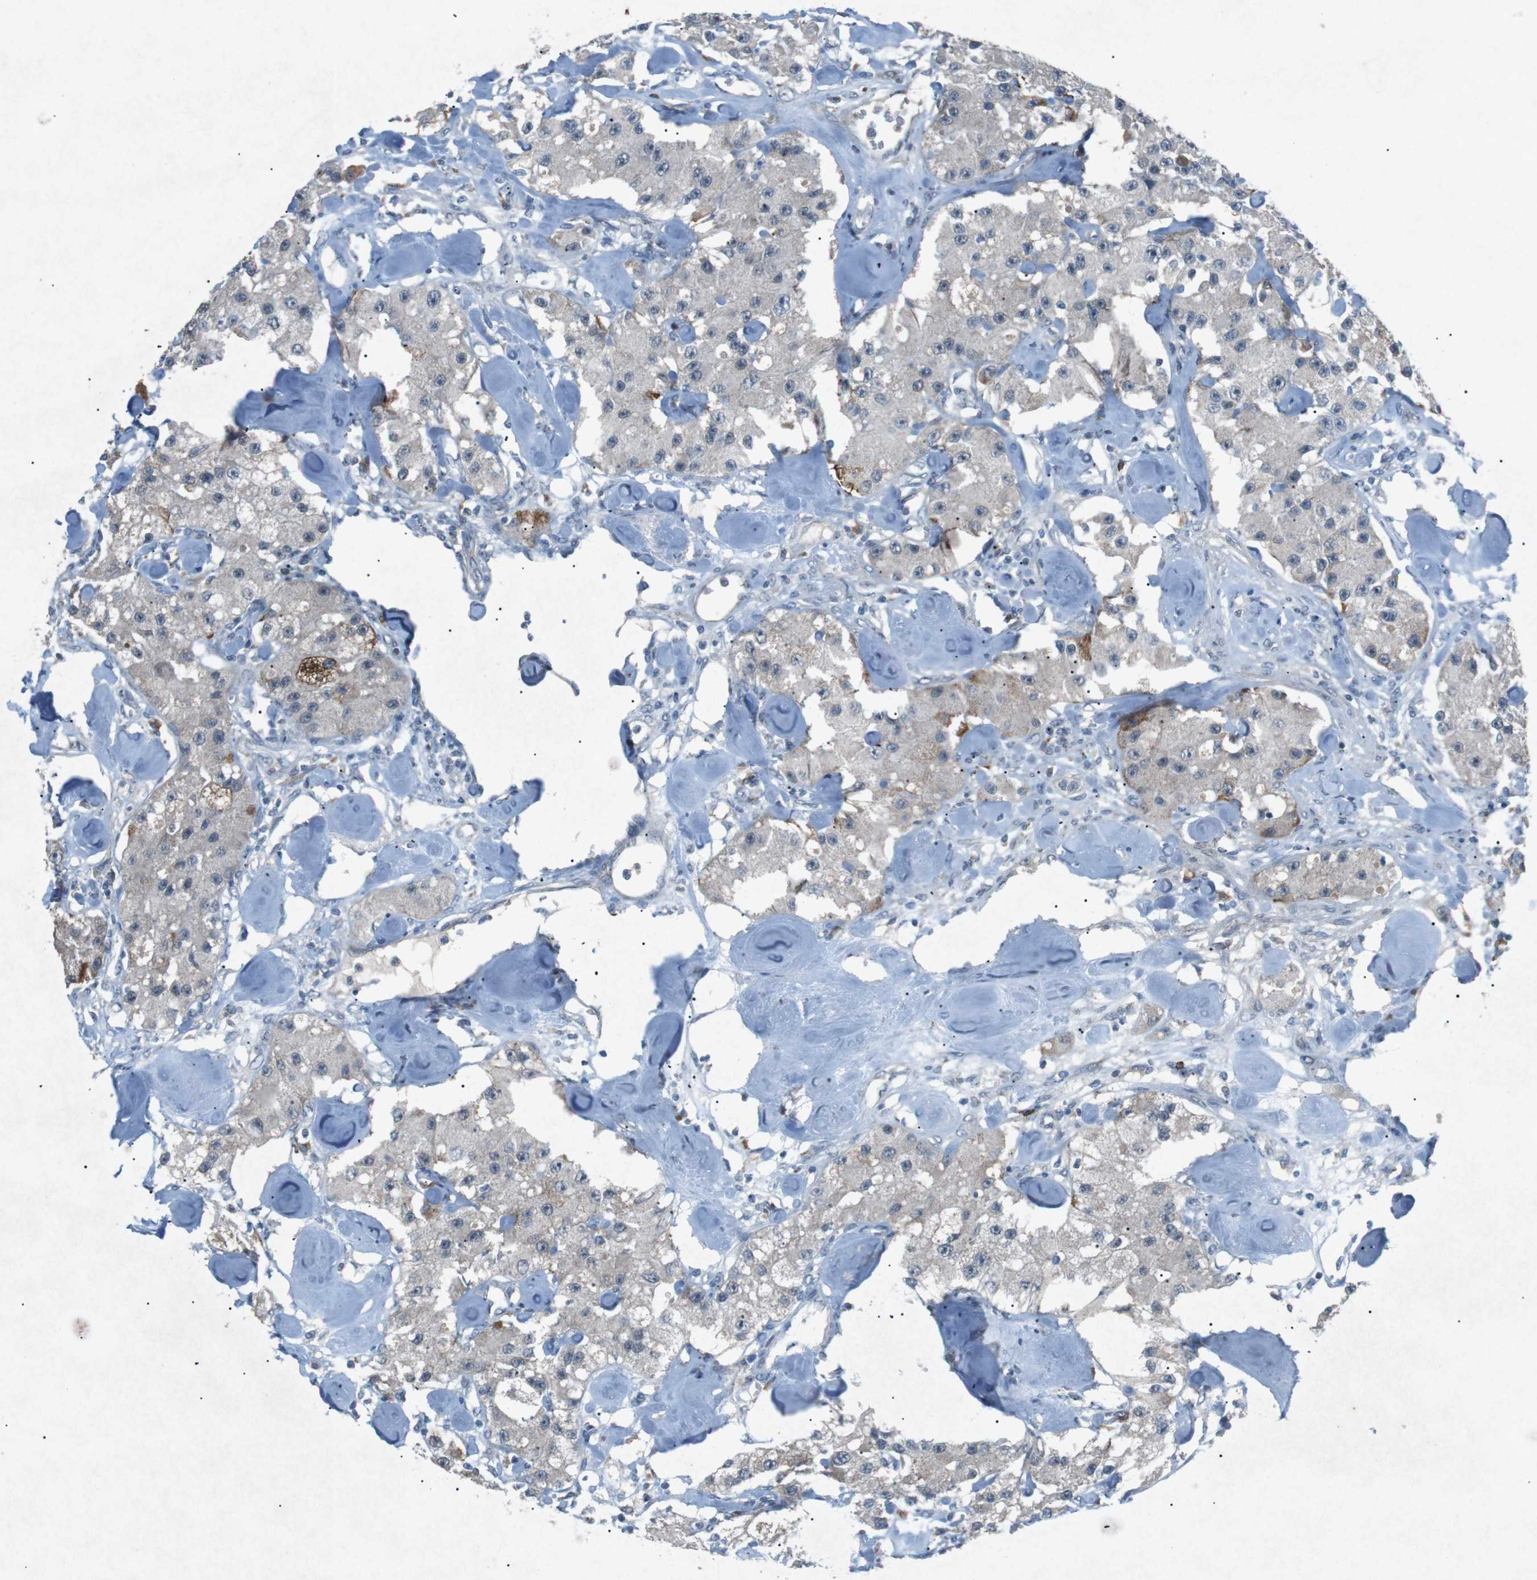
{"staining": {"intensity": "negative", "quantity": "none", "location": "none"}, "tissue": "carcinoid", "cell_type": "Tumor cells", "image_type": "cancer", "snomed": [{"axis": "morphology", "description": "Carcinoid, malignant, NOS"}, {"axis": "topography", "description": "Pancreas"}], "caption": "Immunohistochemistry image of neoplastic tissue: carcinoid (malignant) stained with DAB reveals no significant protein staining in tumor cells.", "gene": "FCRLA", "patient": {"sex": "male", "age": 41}}